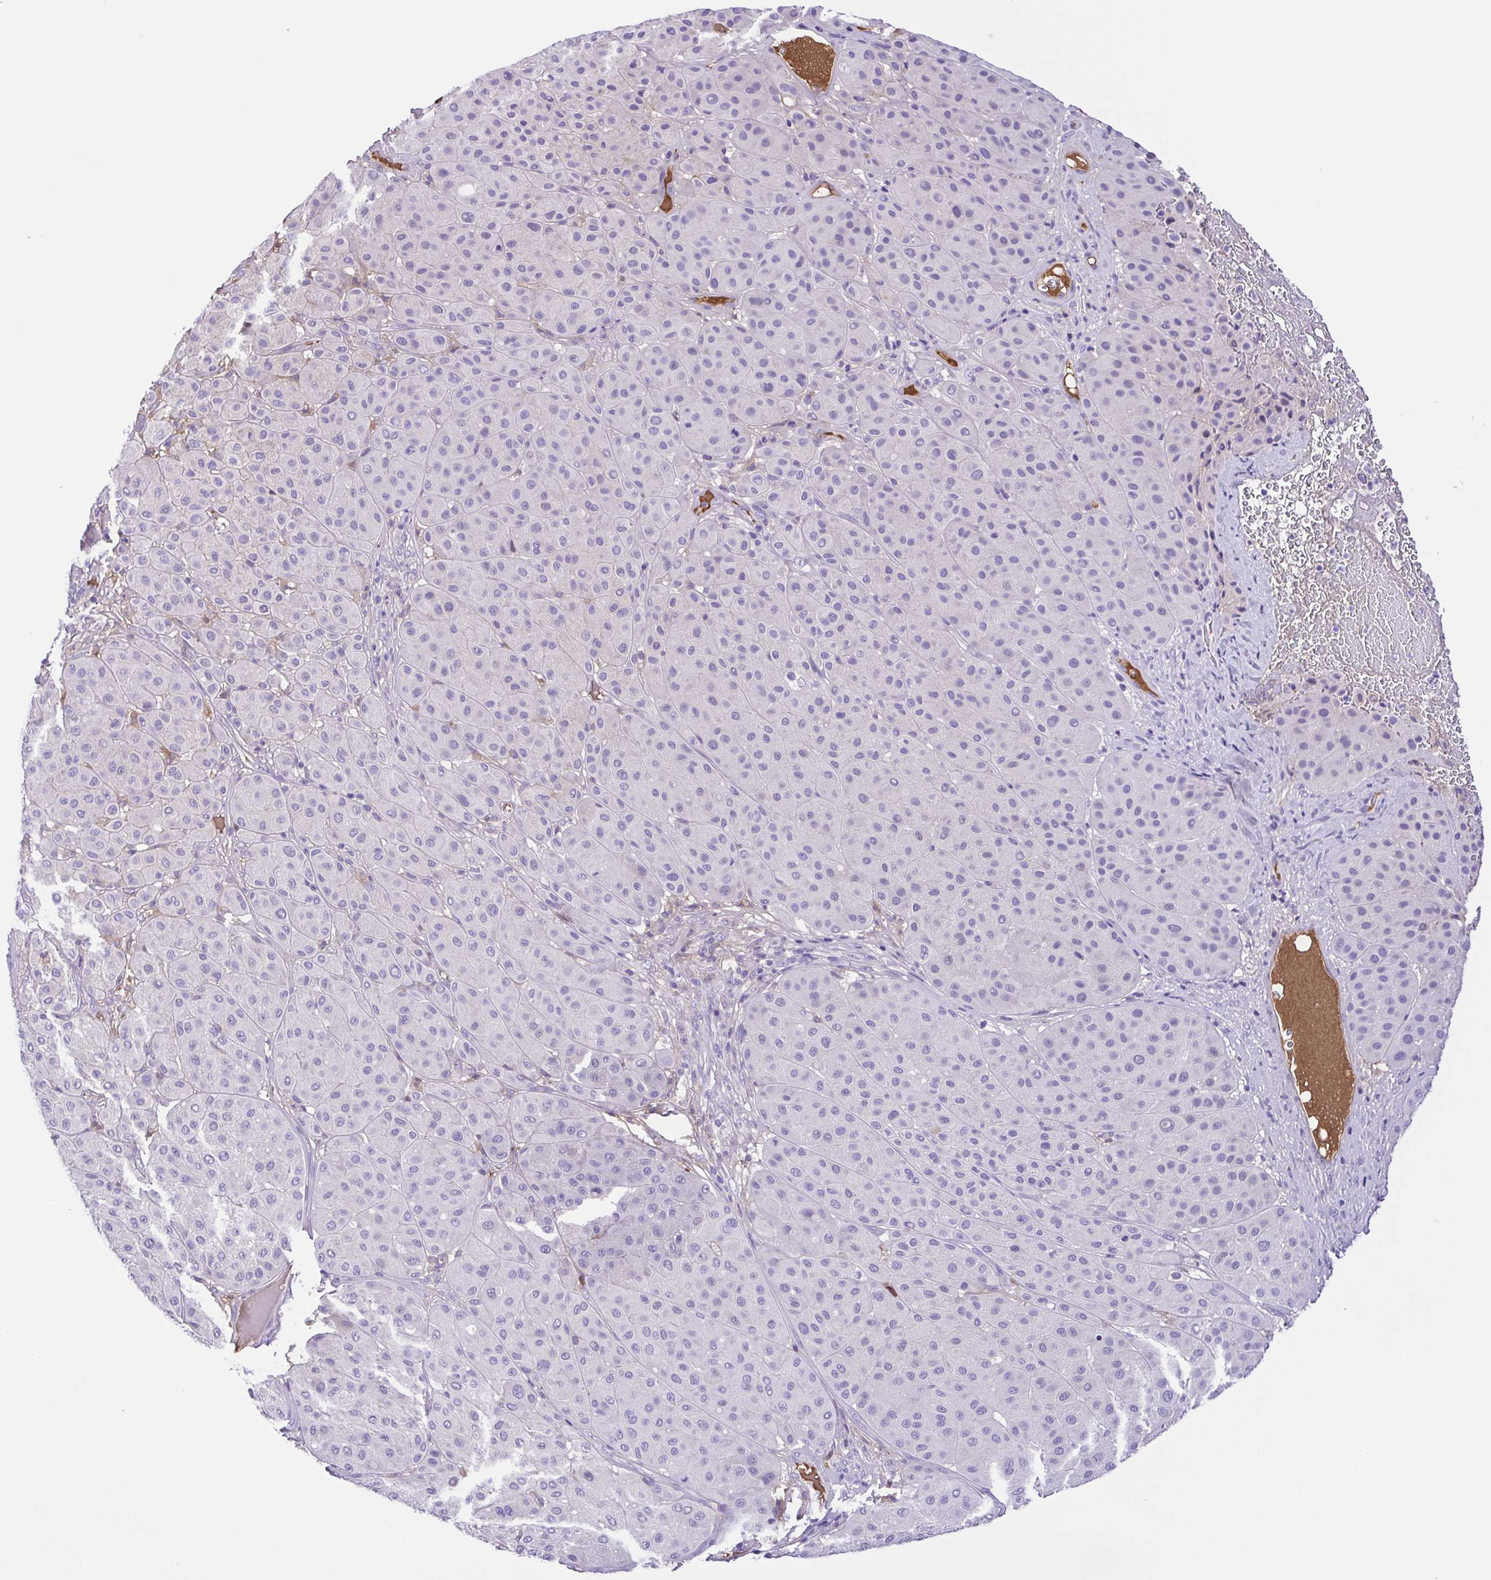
{"staining": {"intensity": "negative", "quantity": "none", "location": "none"}, "tissue": "melanoma", "cell_type": "Tumor cells", "image_type": "cancer", "snomed": [{"axis": "morphology", "description": "Malignant melanoma, Metastatic site"}, {"axis": "topography", "description": "Smooth muscle"}], "caption": "This is an immunohistochemistry (IHC) micrograph of human melanoma. There is no staining in tumor cells.", "gene": "IGFL1", "patient": {"sex": "male", "age": 41}}